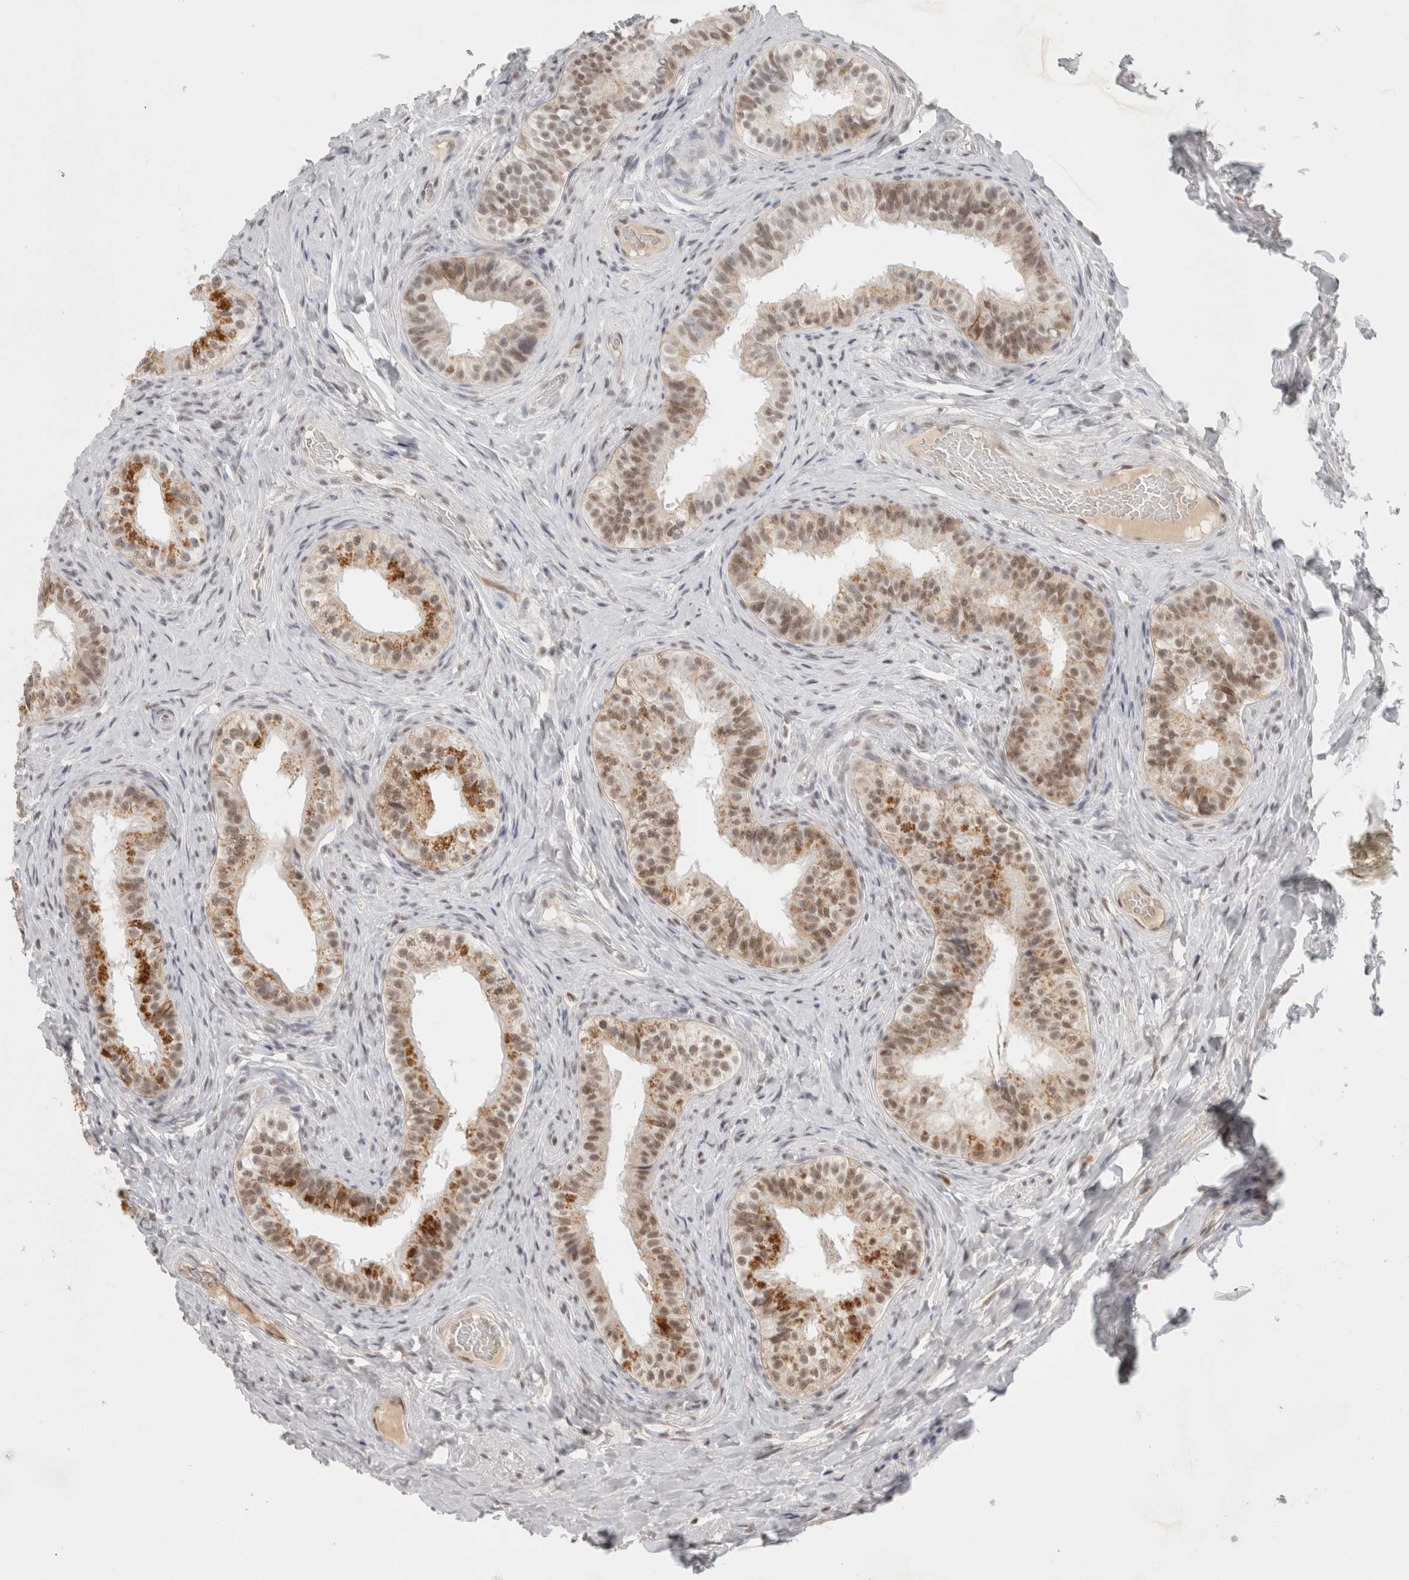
{"staining": {"intensity": "moderate", "quantity": ">75%", "location": "cytoplasmic/membranous,nuclear"}, "tissue": "epididymis", "cell_type": "Glandular cells", "image_type": "normal", "snomed": [{"axis": "morphology", "description": "Normal tissue, NOS"}, {"axis": "topography", "description": "Epididymis"}], "caption": "Epididymis stained with DAB IHC displays medium levels of moderate cytoplasmic/membranous,nuclear staining in about >75% of glandular cells. The staining was performed using DAB (3,3'-diaminobenzidine), with brown indicating positive protein expression. Nuclei are stained blue with hematoxylin.", "gene": "ZNF830", "patient": {"sex": "male", "age": 49}}